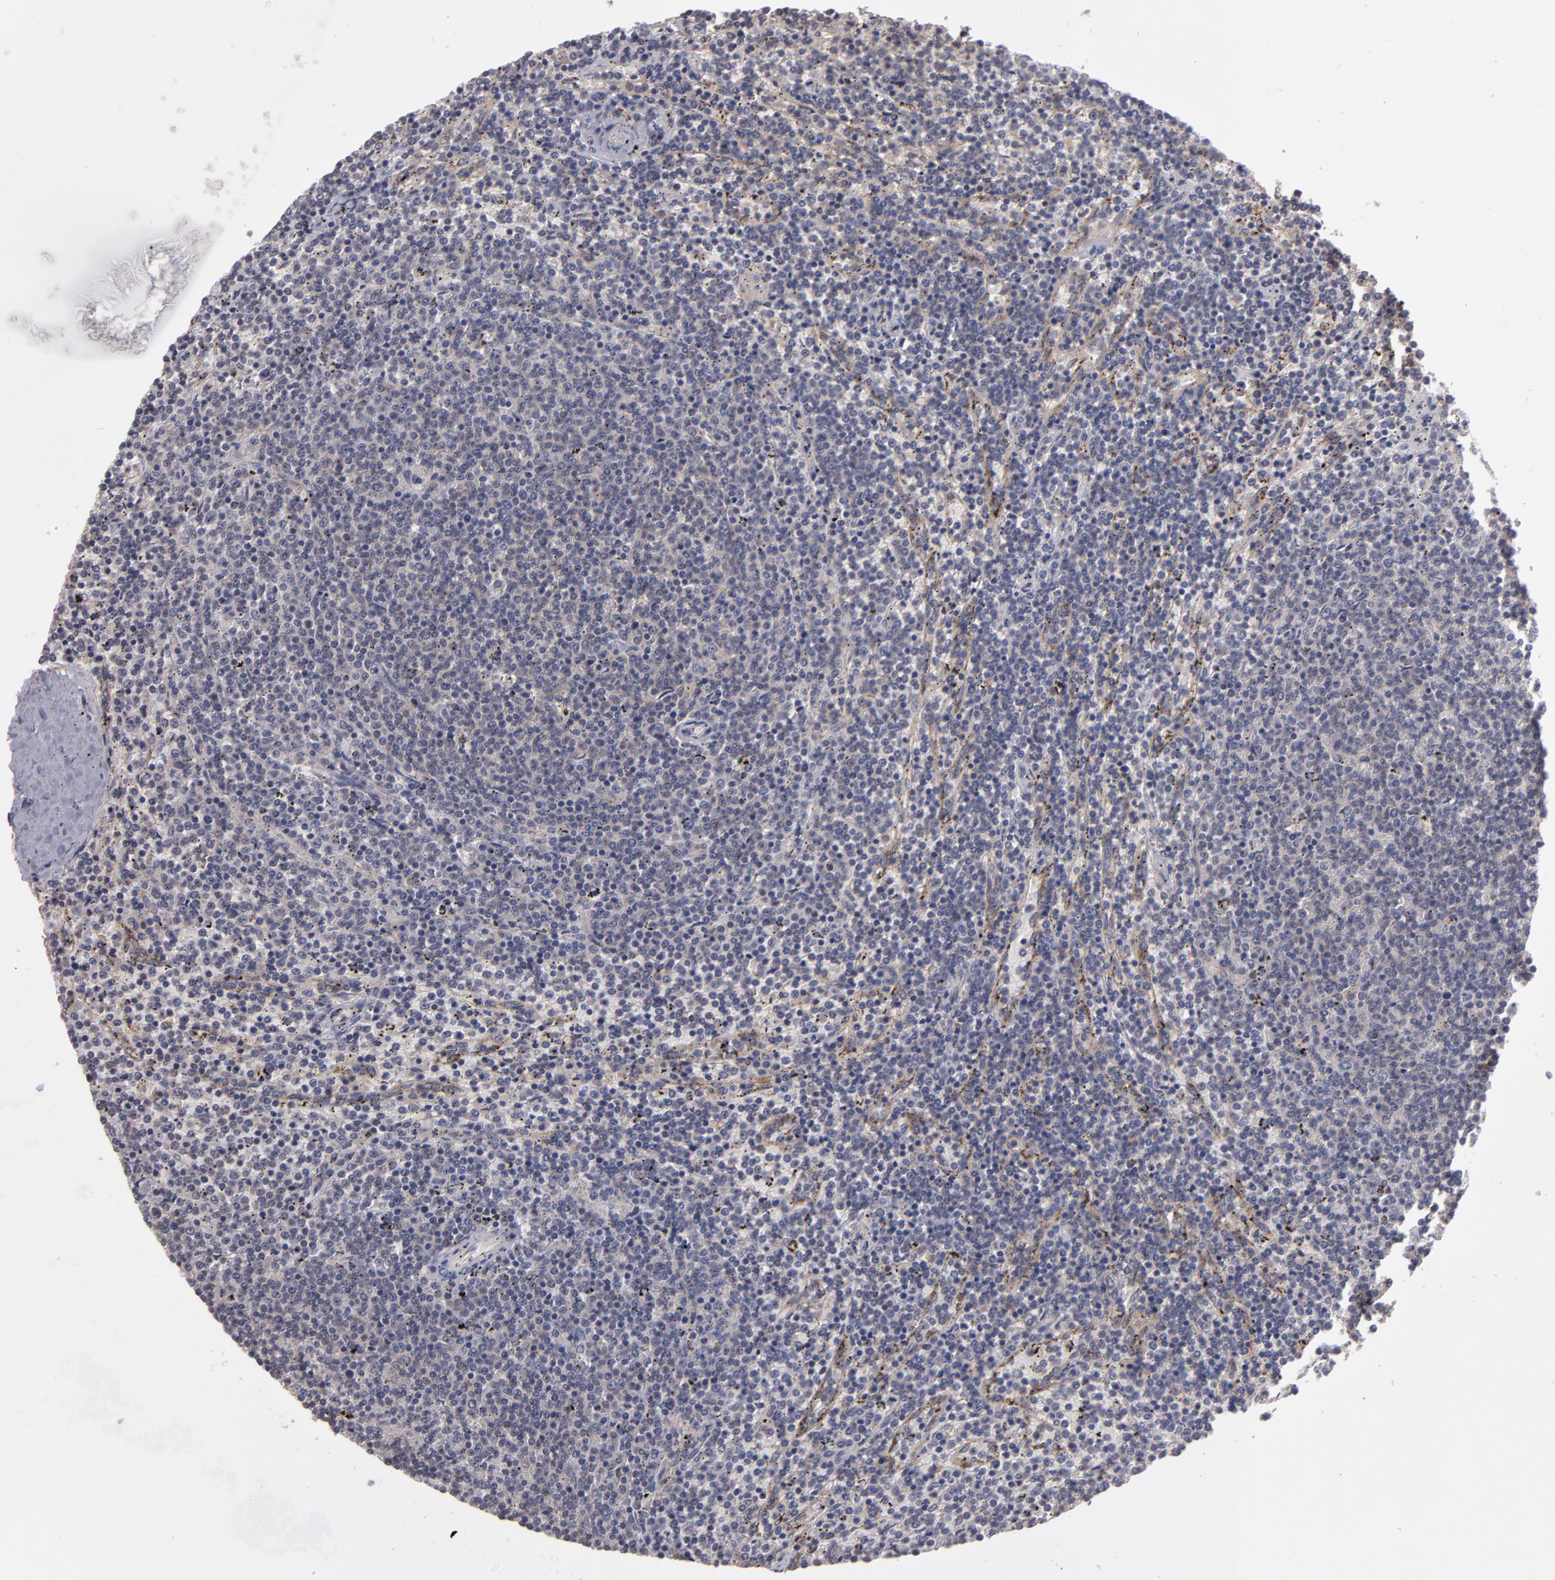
{"staining": {"intensity": "negative", "quantity": "none", "location": "none"}, "tissue": "lymphoma", "cell_type": "Tumor cells", "image_type": "cancer", "snomed": [{"axis": "morphology", "description": "Malignant lymphoma, non-Hodgkin's type, Low grade"}, {"axis": "topography", "description": "Spleen"}], "caption": "Tumor cells are negative for brown protein staining in lymphoma.", "gene": "CTSO", "patient": {"sex": "female", "age": 50}}